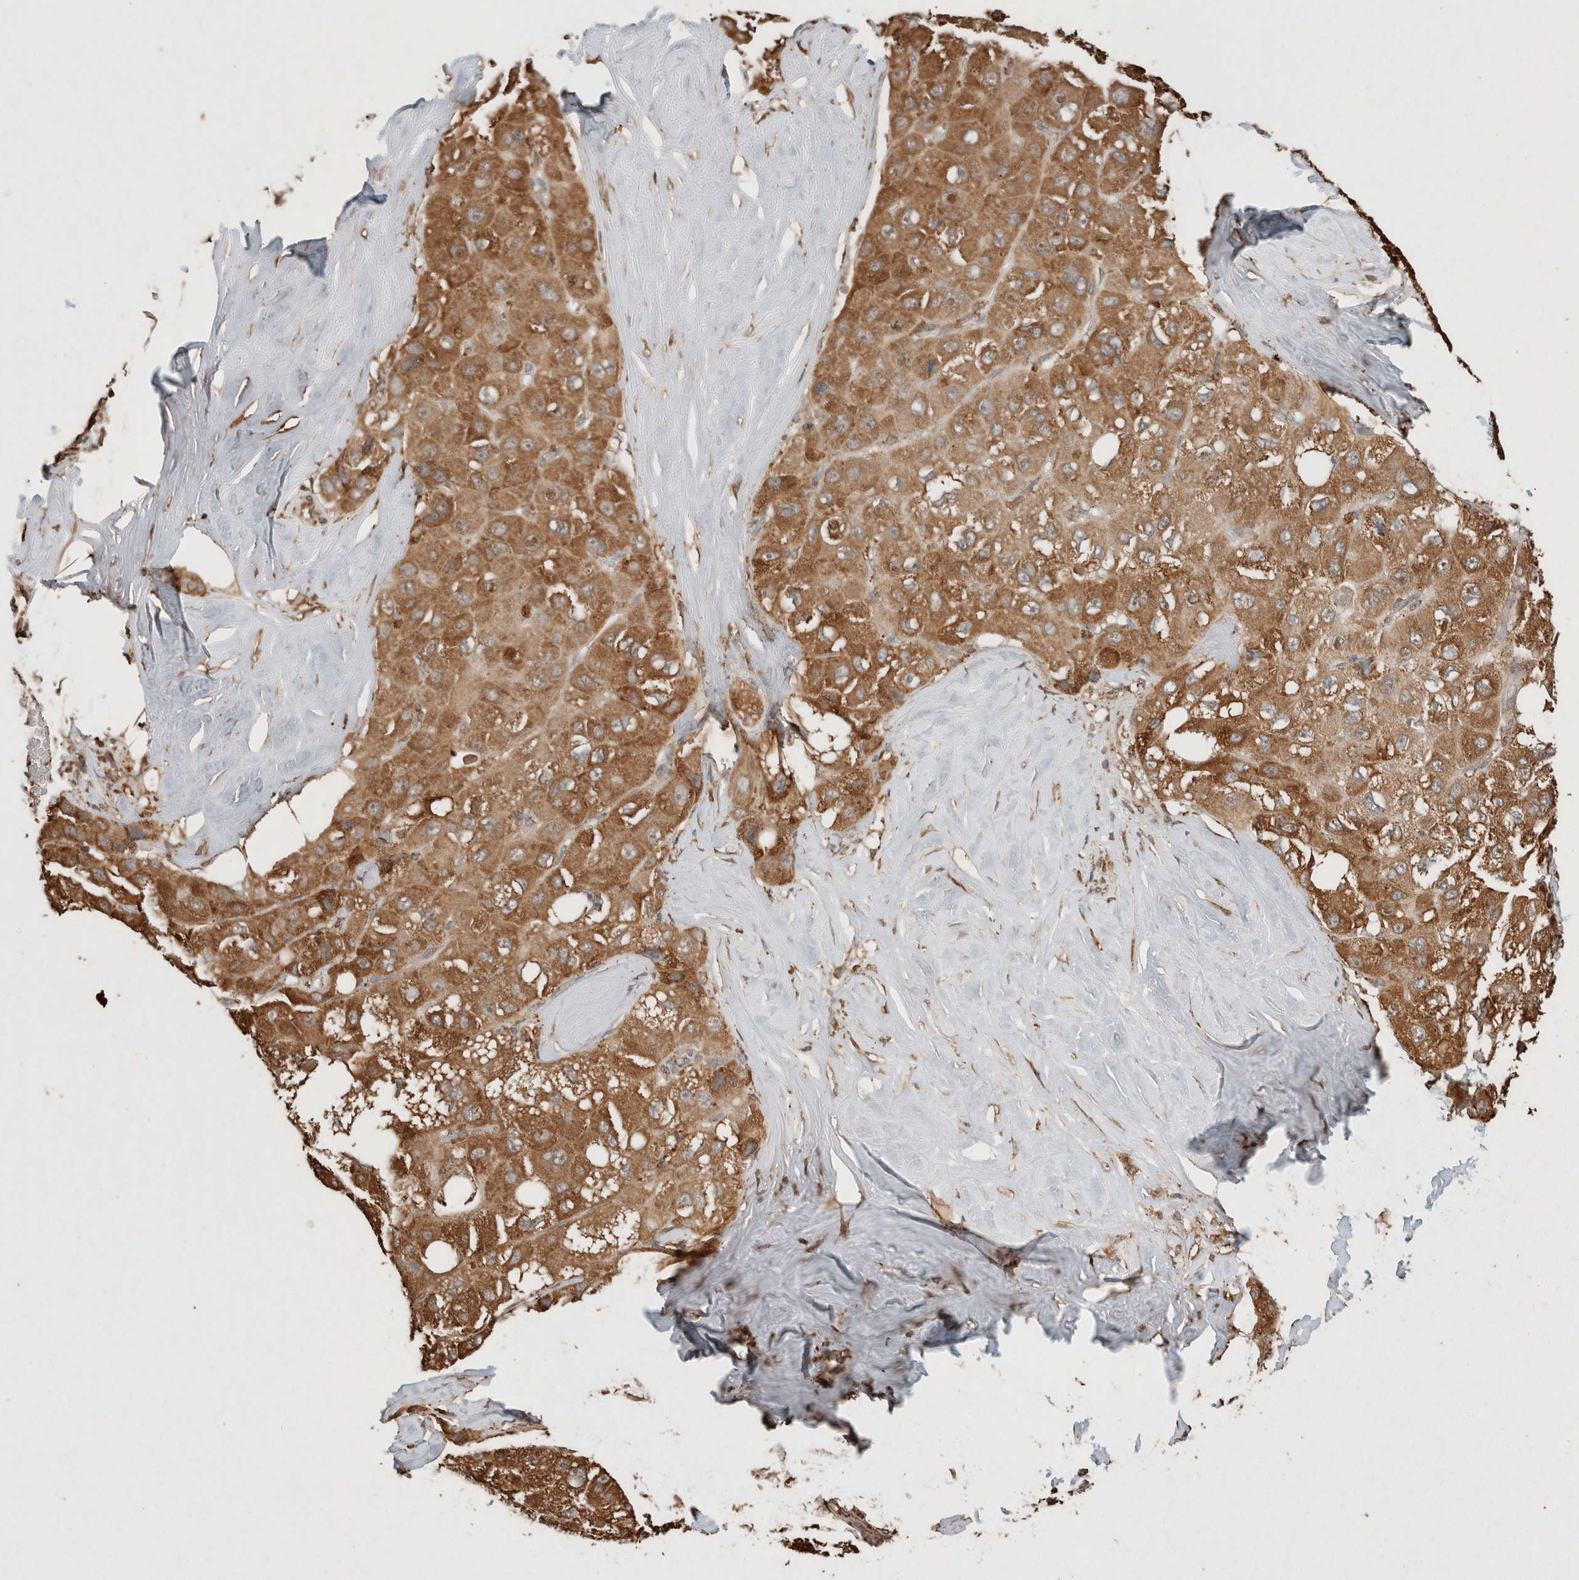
{"staining": {"intensity": "moderate", "quantity": ">75%", "location": "cytoplasmic/membranous"}, "tissue": "liver cancer", "cell_type": "Tumor cells", "image_type": "cancer", "snomed": [{"axis": "morphology", "description": "Carcinoma, Hepatocellular, NOS"}, {"axis": "topography", "description": "Liver"}], "caption": "Liver hepatocellular carcinoma tissue displays moderate cytoplasmic/membranous staining in approximately >75% of tumor cells", "gene": "ERAP1", "patient": {"sex": "male", "age": 80}}